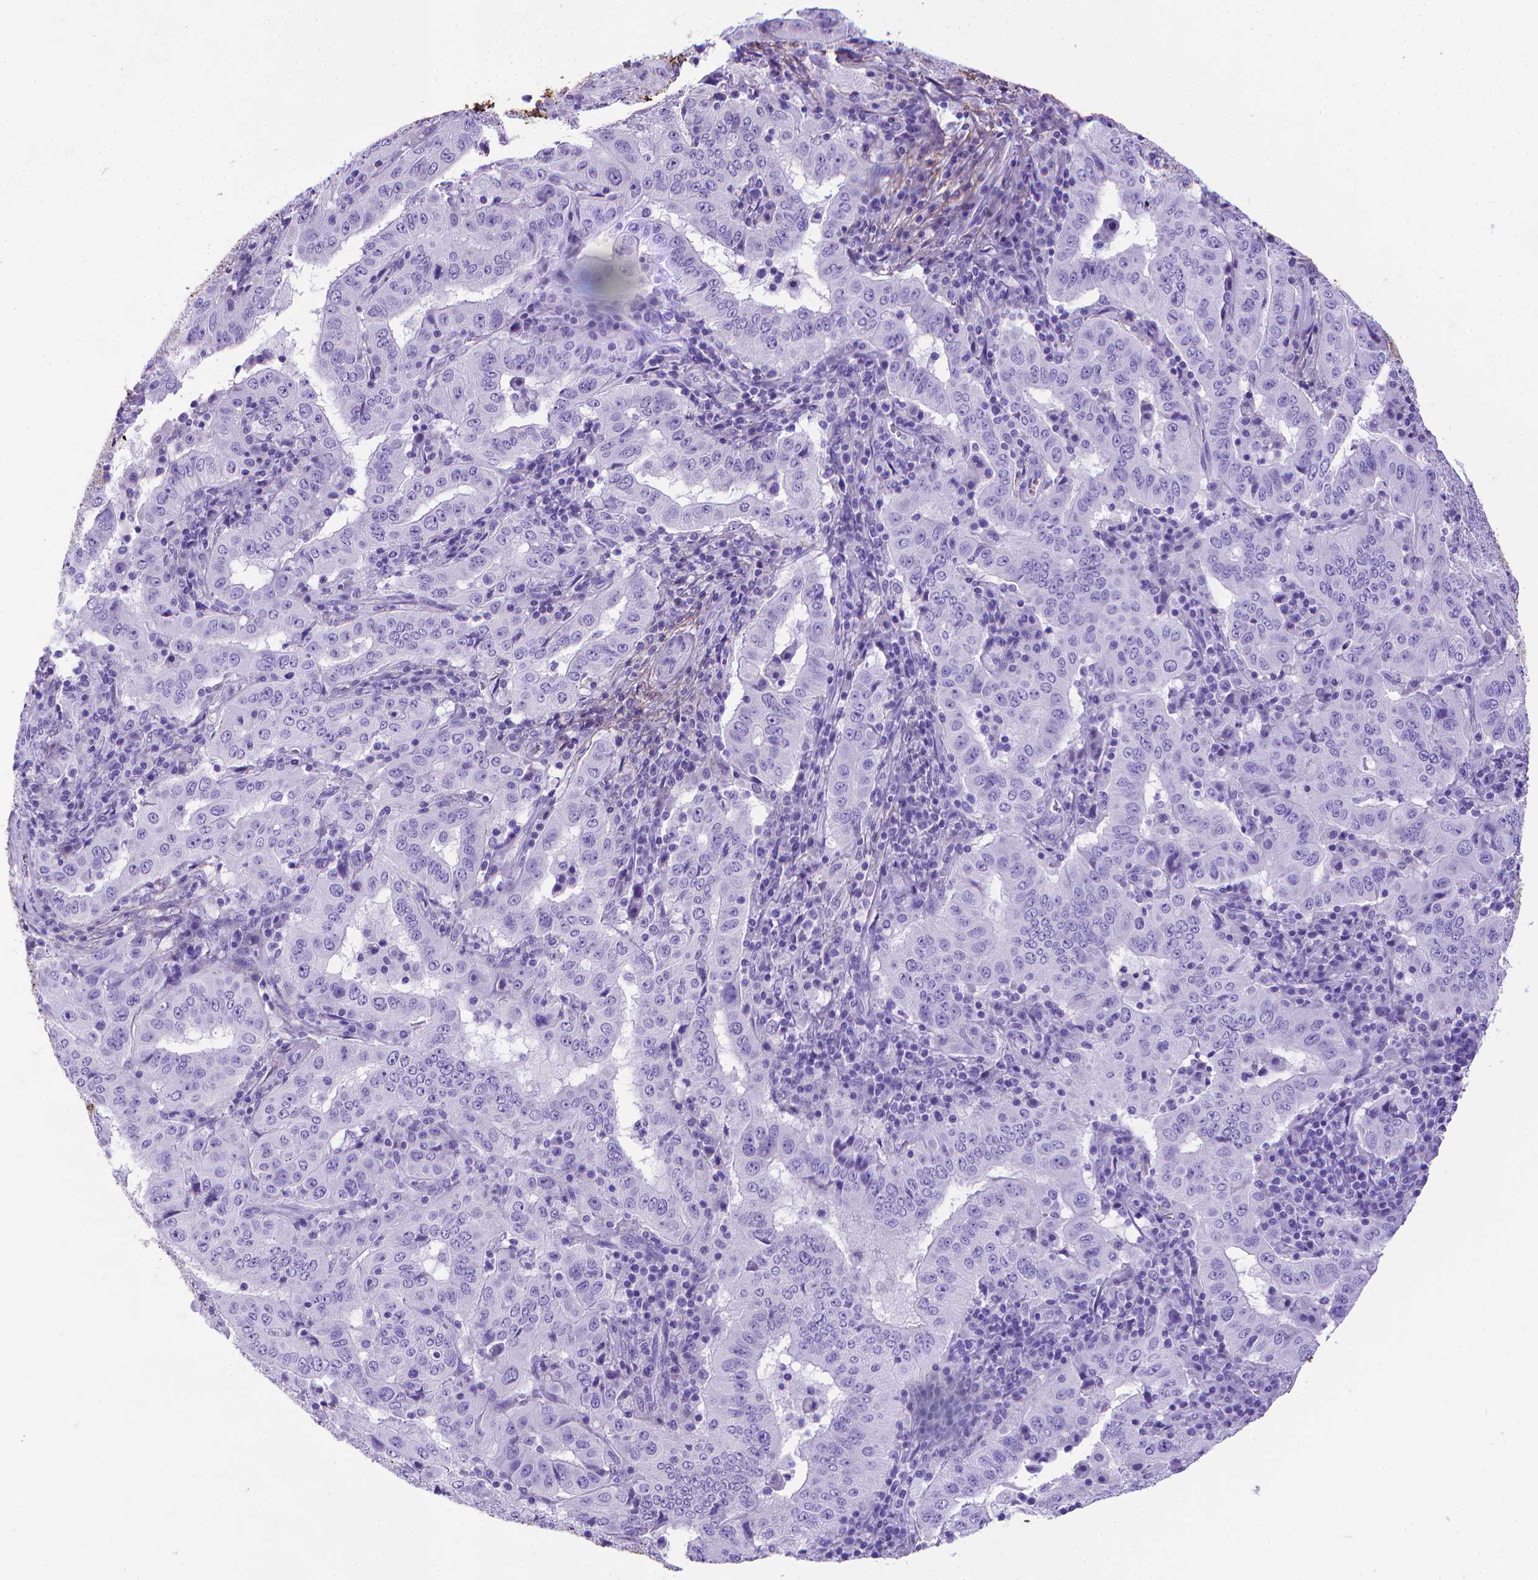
{"staining": {"intensity": "negative", "quantity": "none", "location": "none"}, "tissue": "pancreatic cancer", "cell_type": "Tumor cells", "image_type": "cancer", "snomed": [{"axis": "morphology", "description": "Adenocarcinoma, NOS"}, {"axis": "topography", "description": "Pancreas"}], "caption": "Pancreatic adenocarcinoma was stained to show a protein in brown. There is no significant expression in tumor cells.", "gene": "MFAP2", "patient": {"sex": "male", "age": 63}}